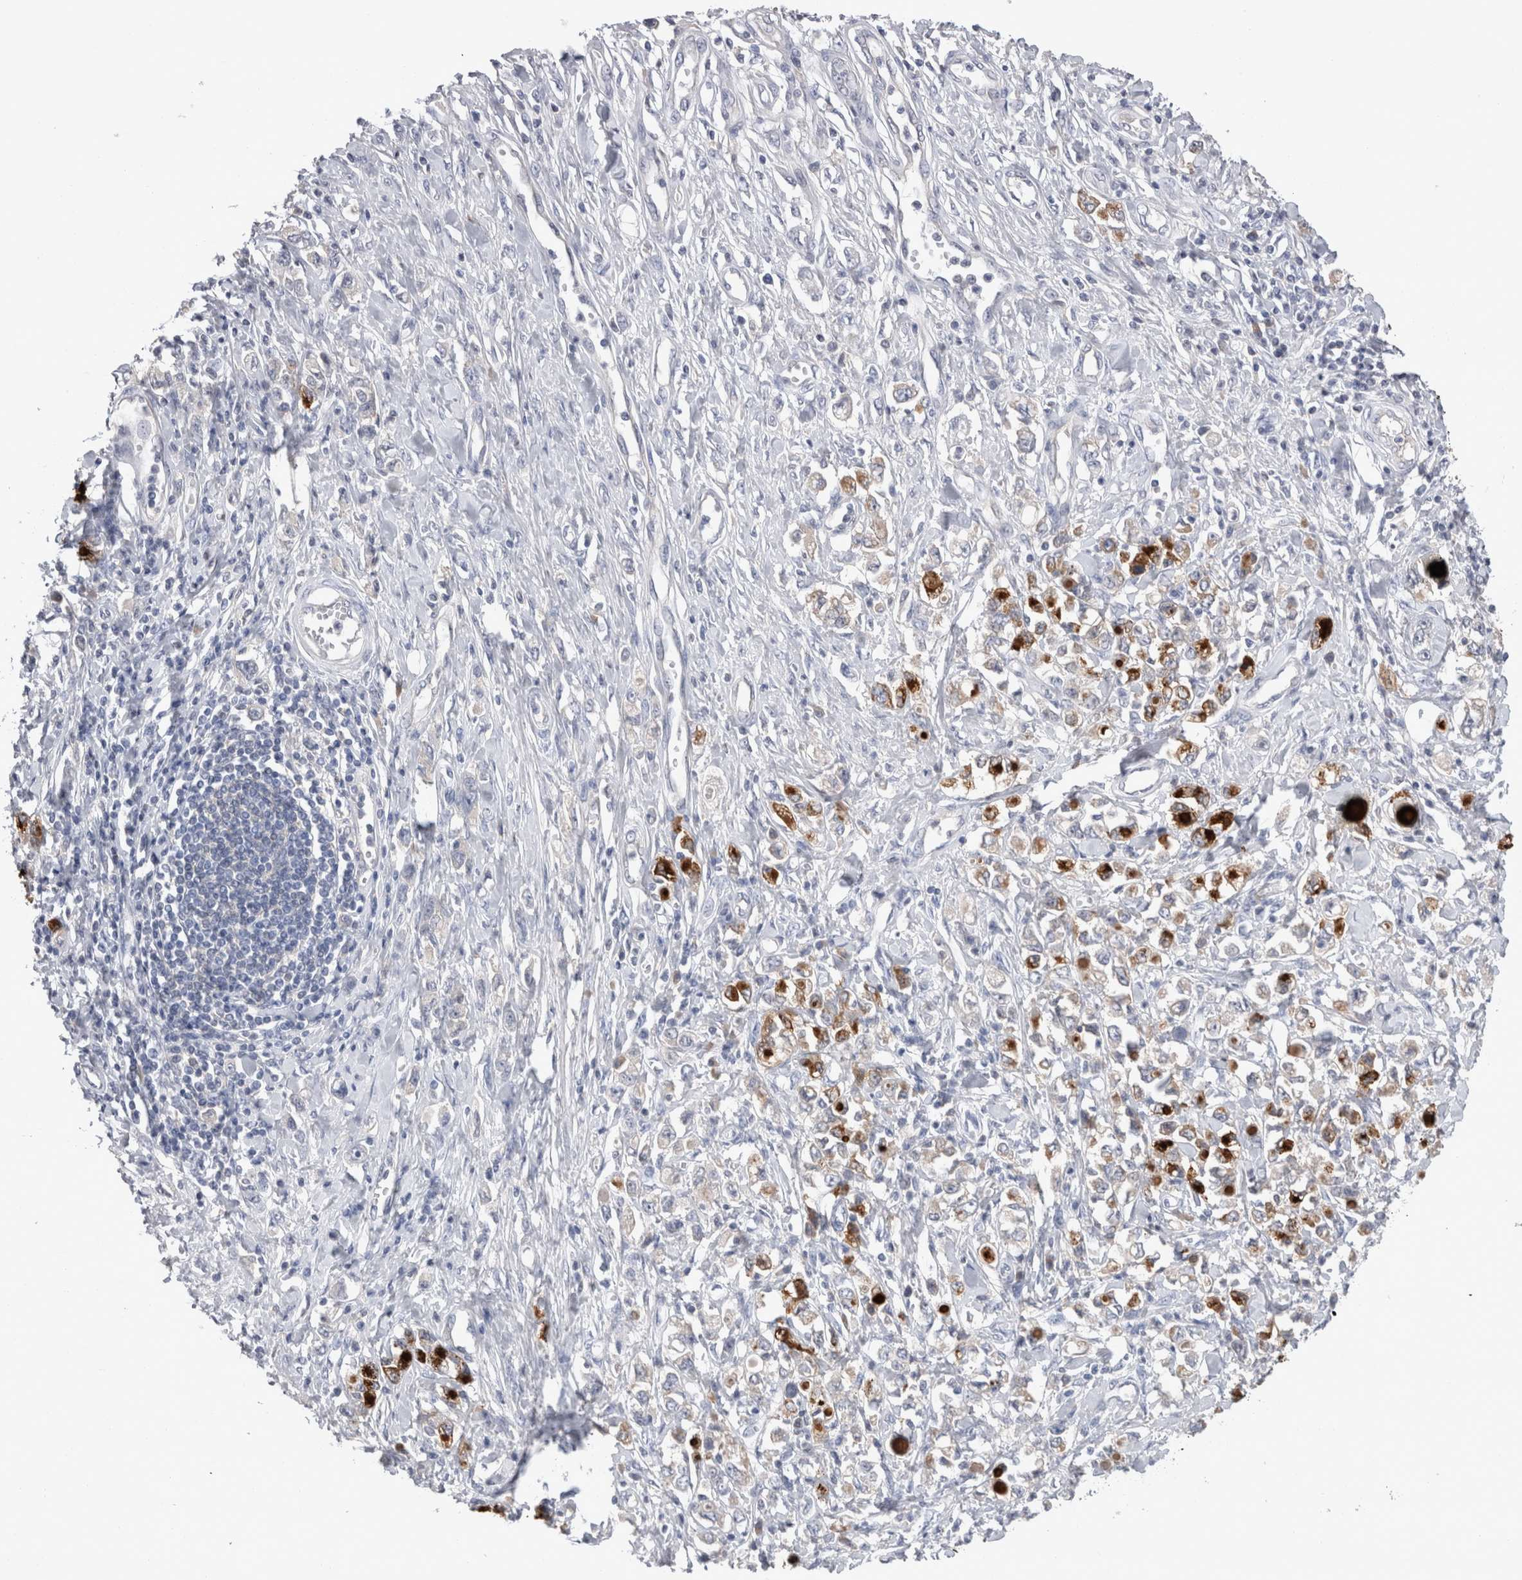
{"staining": {"intensity": "strong", "quantity": "<25%", "location": "cytoplasmic/membranous"}, "tissue": "stomach cancer", "cell_type": "Tumor cells", "image_type": "cancer", "snomed": [{"axis": "morphology", "description": "Adenocarcinoma, NOS"}, {"axis": "topography", "description": "Stomach"}], "caption": "Tumor cells display strong cytoplasmic/membranous positivity in about <25% of cells in stomach cancer (adenocarcinoma). The staining is performed using DAB brown chromogen to label protein expression. The nuclei are counter-stained blue using hematoxylin.", "gene": "REG1A", "patient": {"sex": "female", "age": 76}}